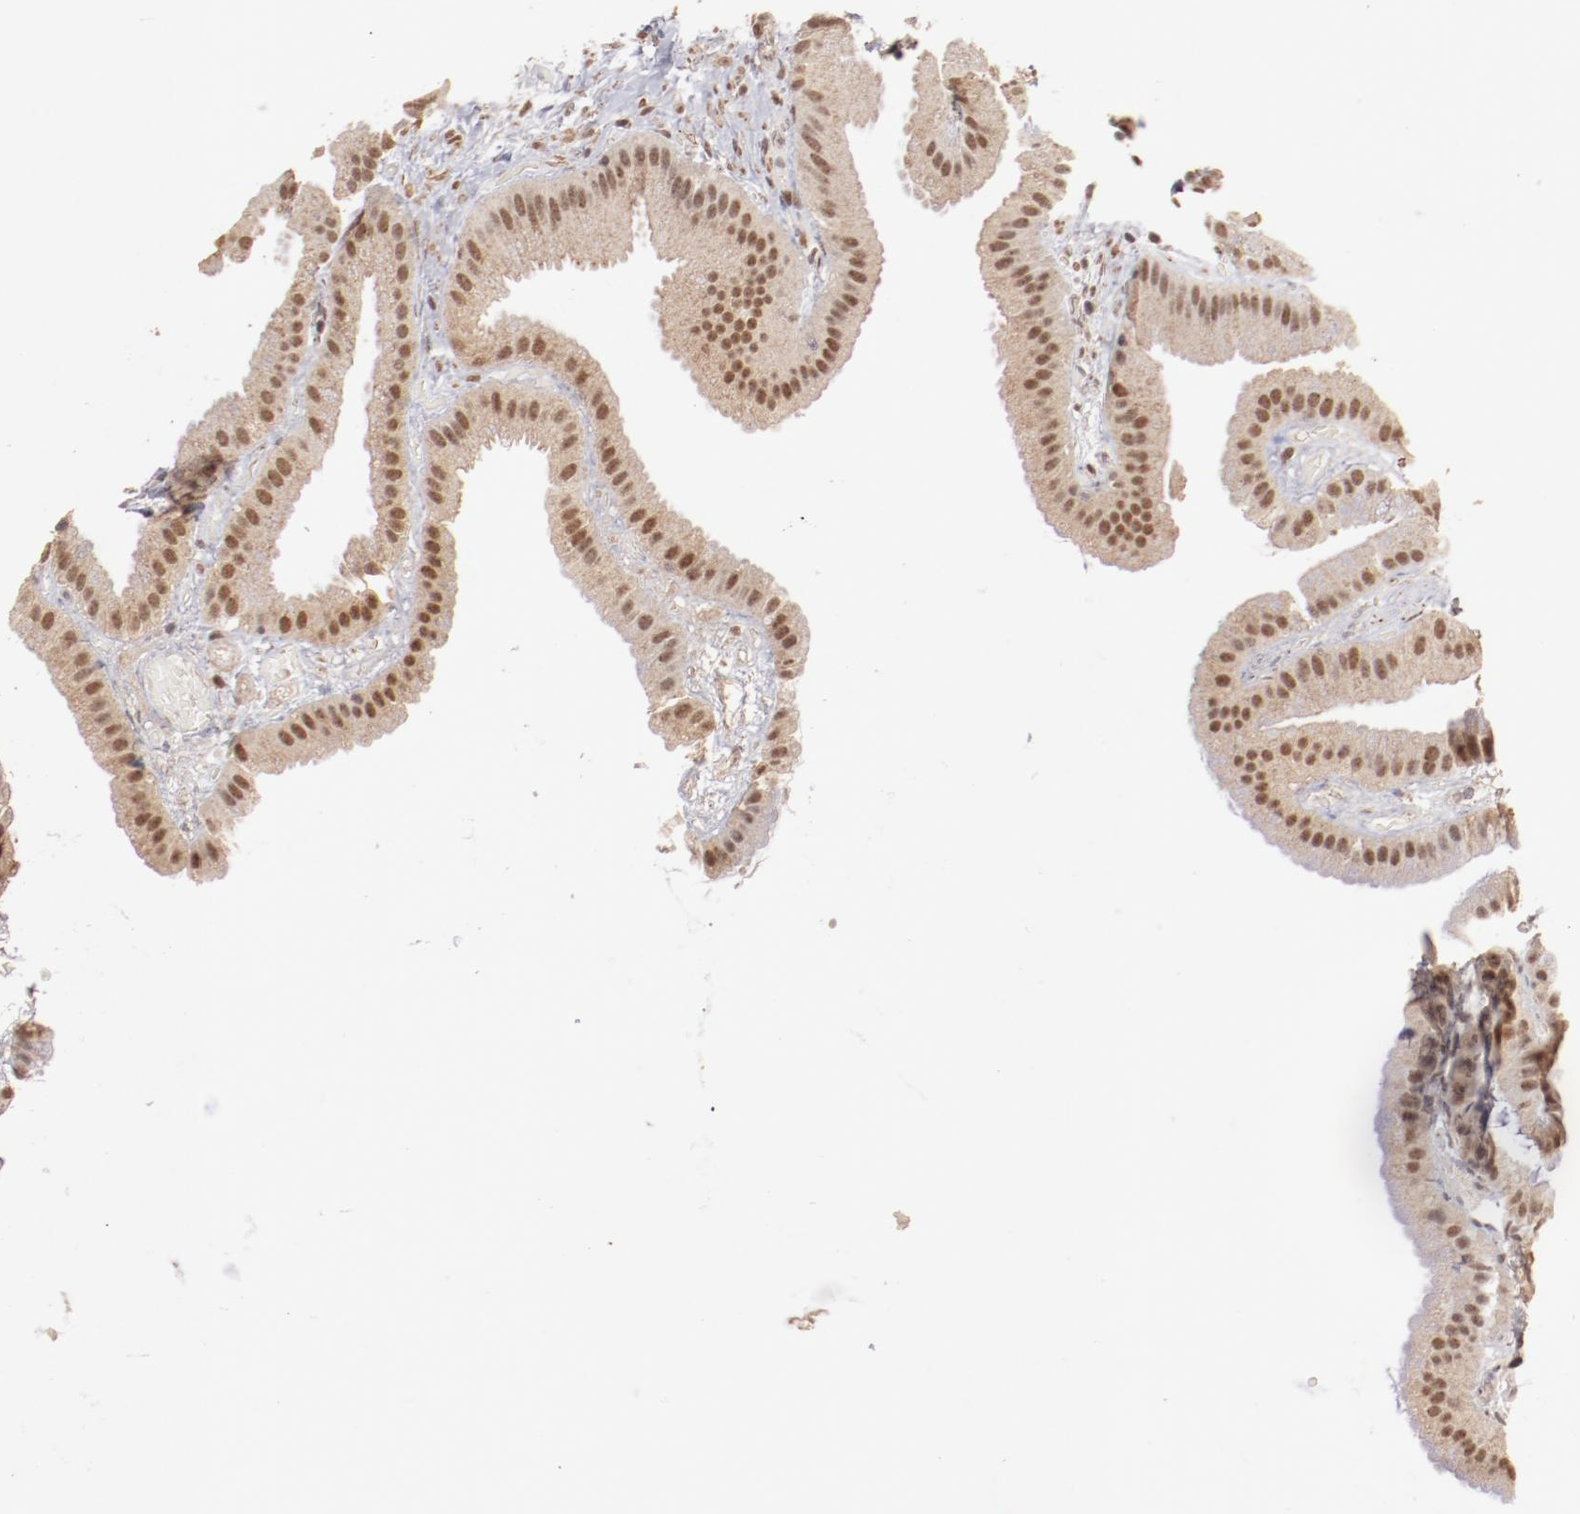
{"staining": {"intensity": "moderate", "quantity": ">75%", "location": "cytoplasmic/membranous,nuclear"}, "tissue": "gallbladder", "cell_type": "Glandular cells", "image_type": "normal", "snomed": [{"axis": "morphology", "description": "Normal tissue, NOS"}, {"axis": "topography", "description": "Gallbladder"}], "caption": "A brown stain shows moderate cytoplasmic/membranous,nuclear expression of a protein in glandular cells of normal gallbladder. (IHC, brightfield microscopy, high magnification).", "gene": "CLOCK", "patient": {"sex": "female", "age": 63}}